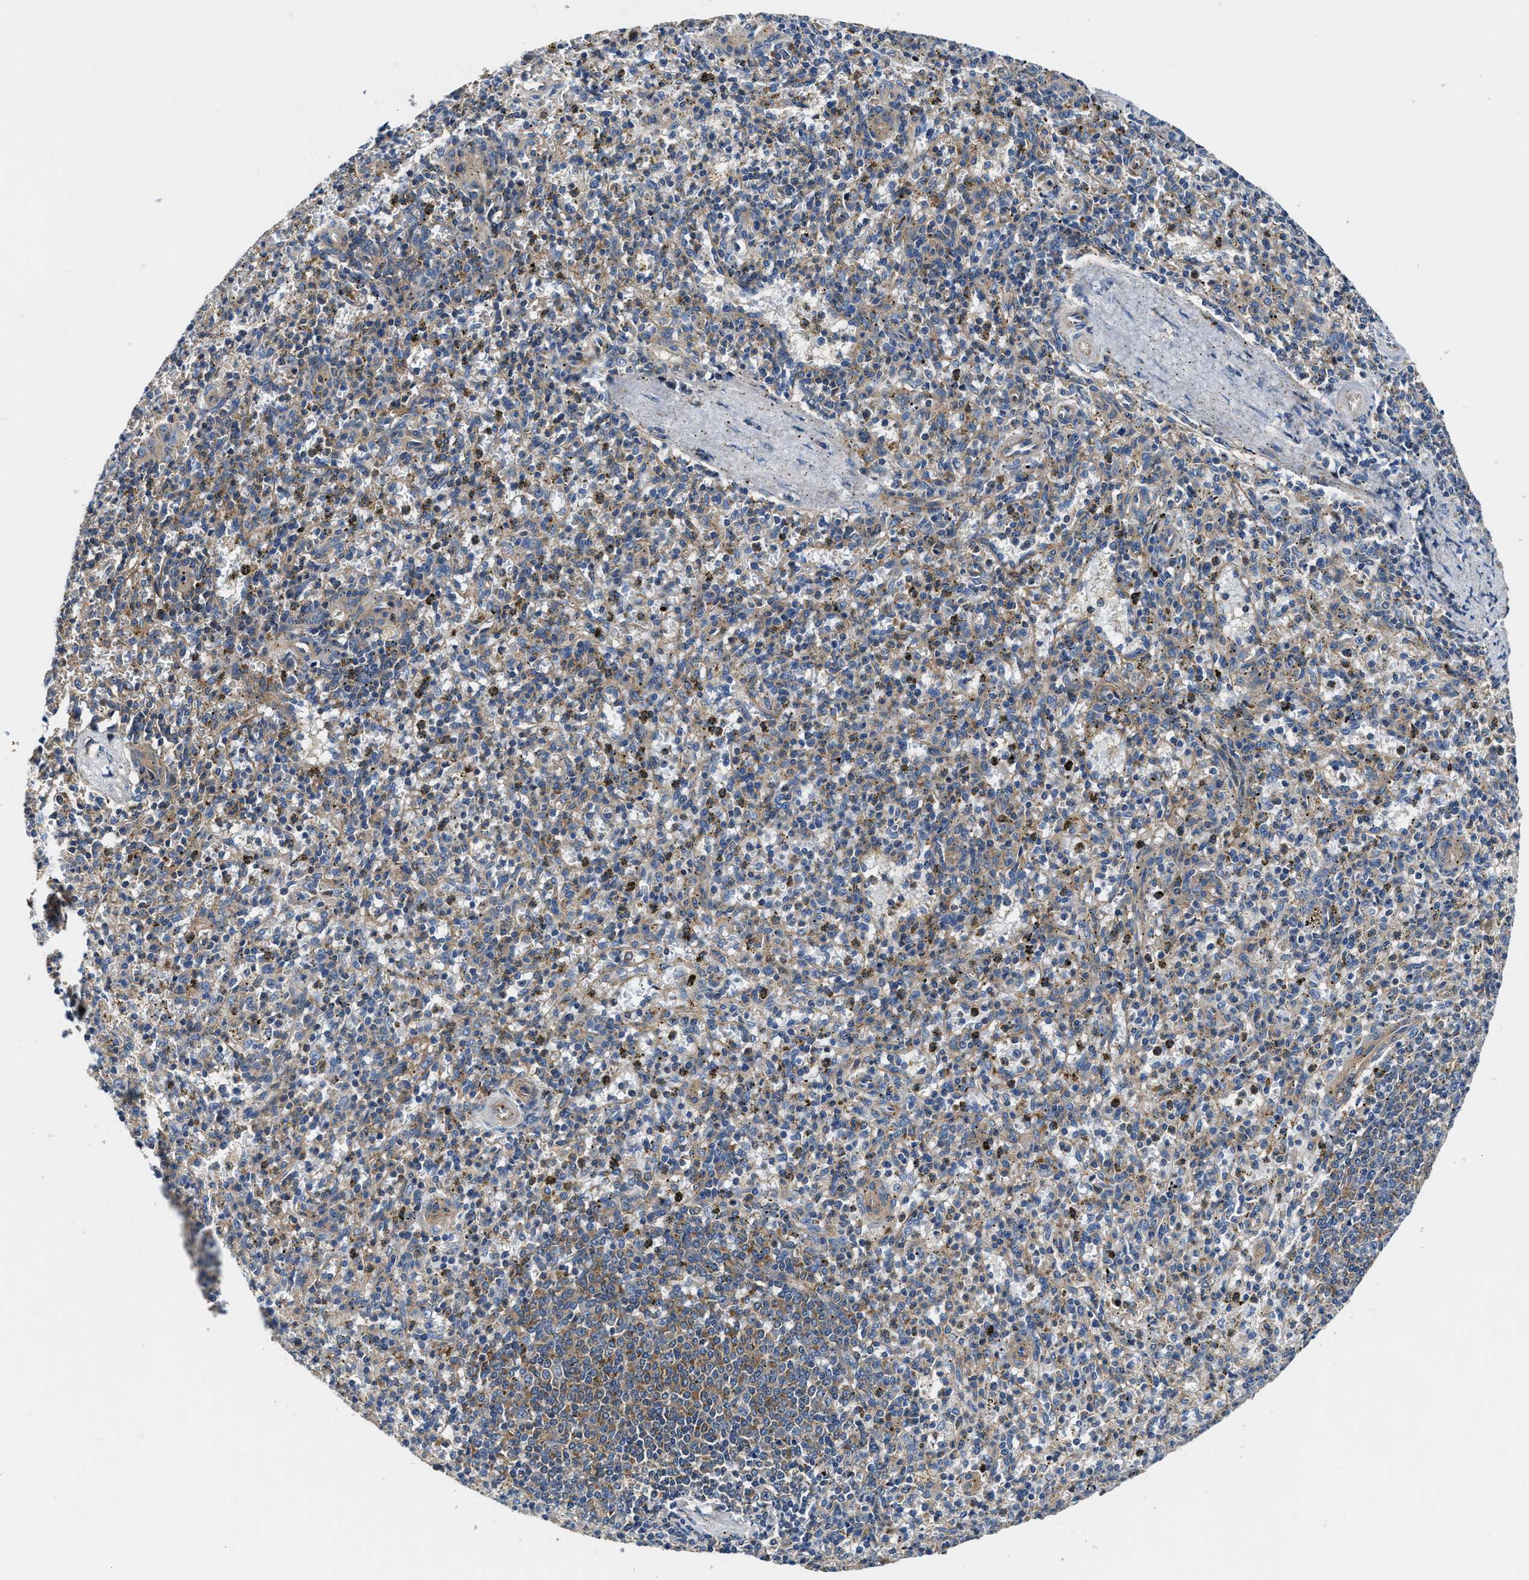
{"staining": {"intensity": "weak", "quantity": "25%-75%", "location": "cytoplasmic/membranous"}, "tissue": "spleen", "cell_type": "Cells in red pulp", "image_type": "normal", "snomed": [{"axis": "morphology", "description": "Normal tissue, NOS"}, {"axis": "topography", "description": "Spleen"}], "caption": "An IHC photomicrograph of unremarkable tissue is shown. Protein staining in brown shows weak cytoplasmic/membranous positivity in spleen within cells in red pulp.", "gene": "PTAR1", "patient": {"sex": "male", "age": 72}}